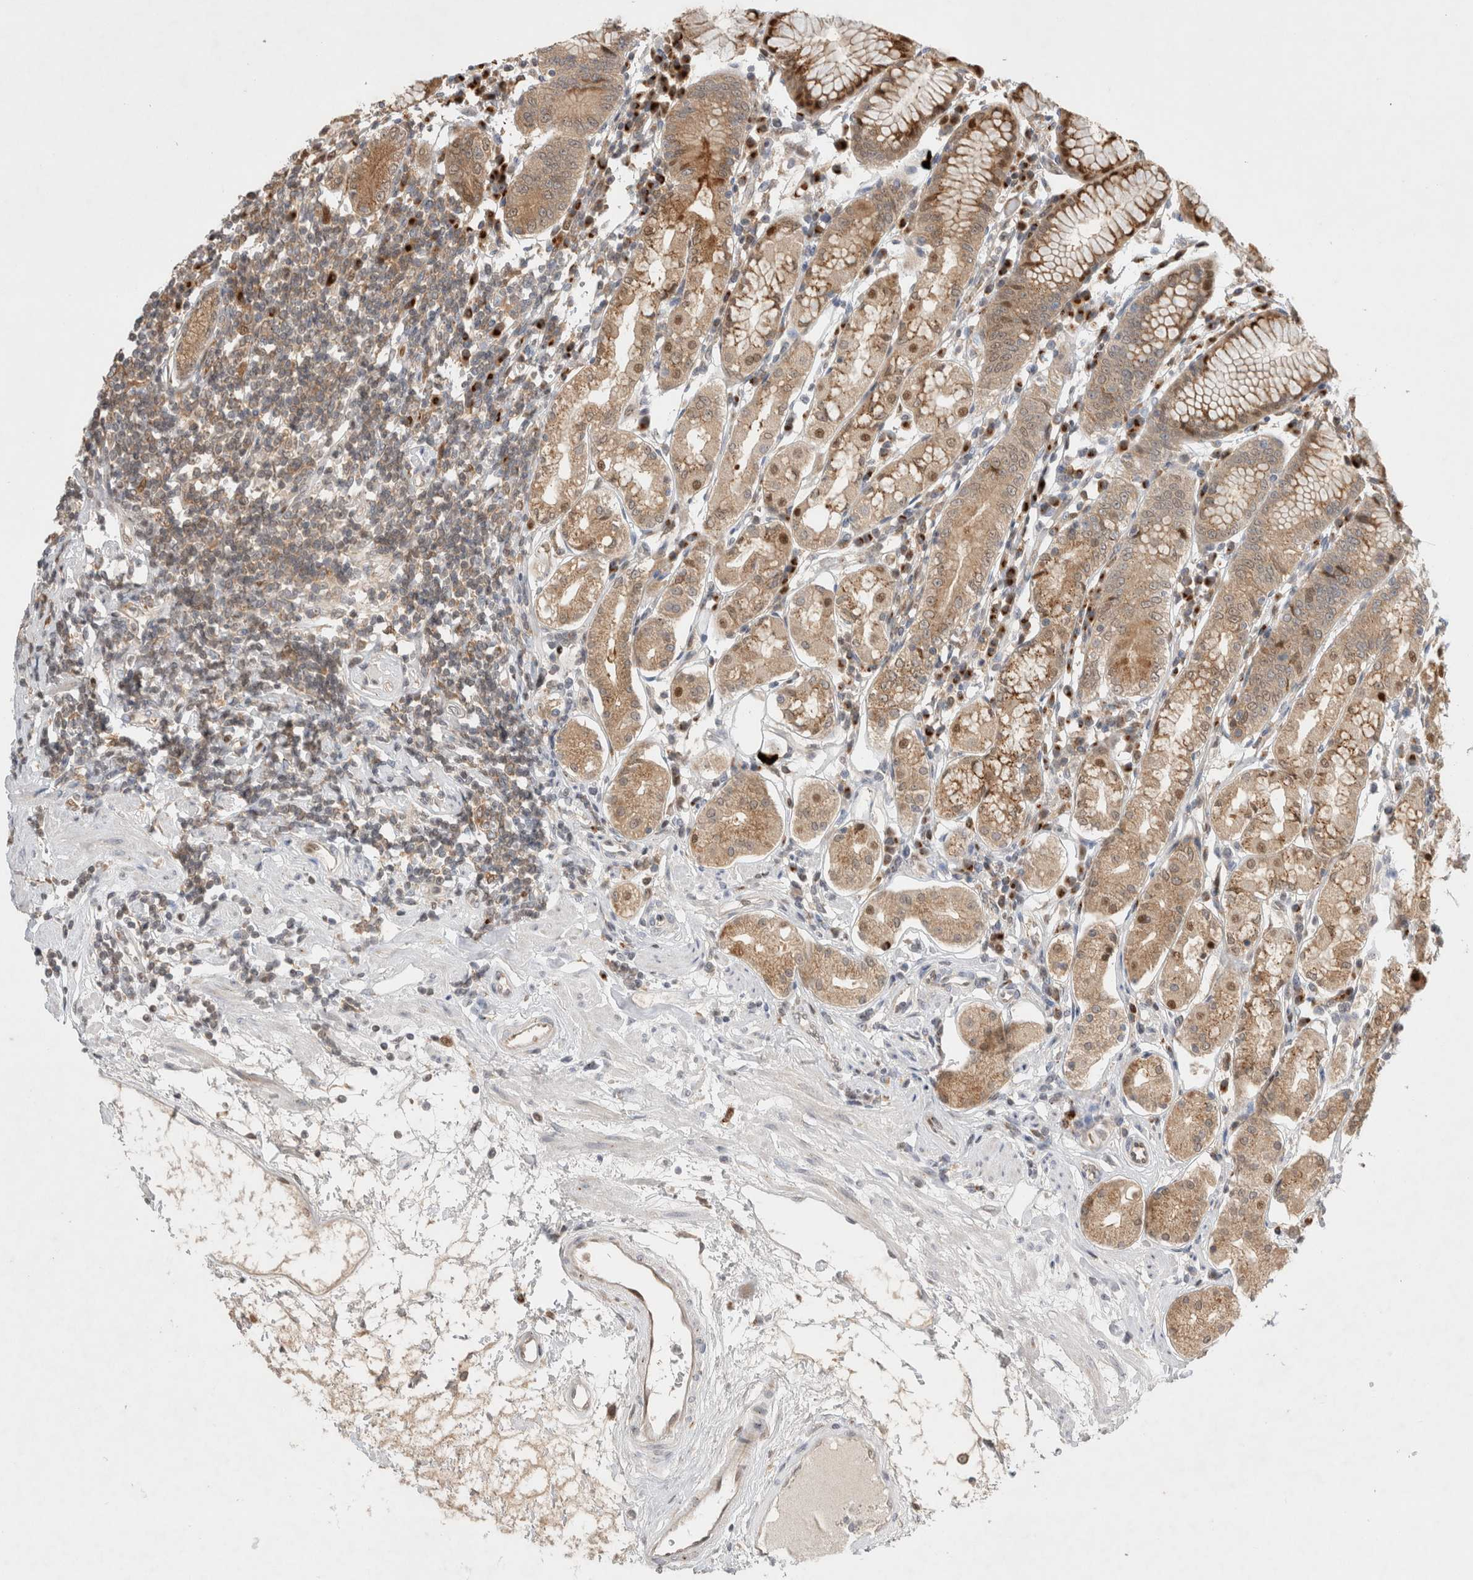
{"staining": {"intensity": "moderate", "quantity": ">75%", "location": "cytoplasmic/membranous,nuclear"}, "tissue": "stomach", "cell_type": "Glandular cells", "image_type": "normal", "snomed": [{"axis": "morphology", "description": "Normal tissue, NOS"}, {"axis": "topography", "description": "Stomach"}, {"axis": "topography", "description": "Stomach, lower"}], "caption": "Benign stomach exhibits moderate cytoplasmic/membranous,nuclear staining in about >75% of glandular cells (DAB IHC, brown staining for protein, blue staining for nuclei)..", "gene": "OTUD6B", "patient": {"sex": "female", "age": 56}}